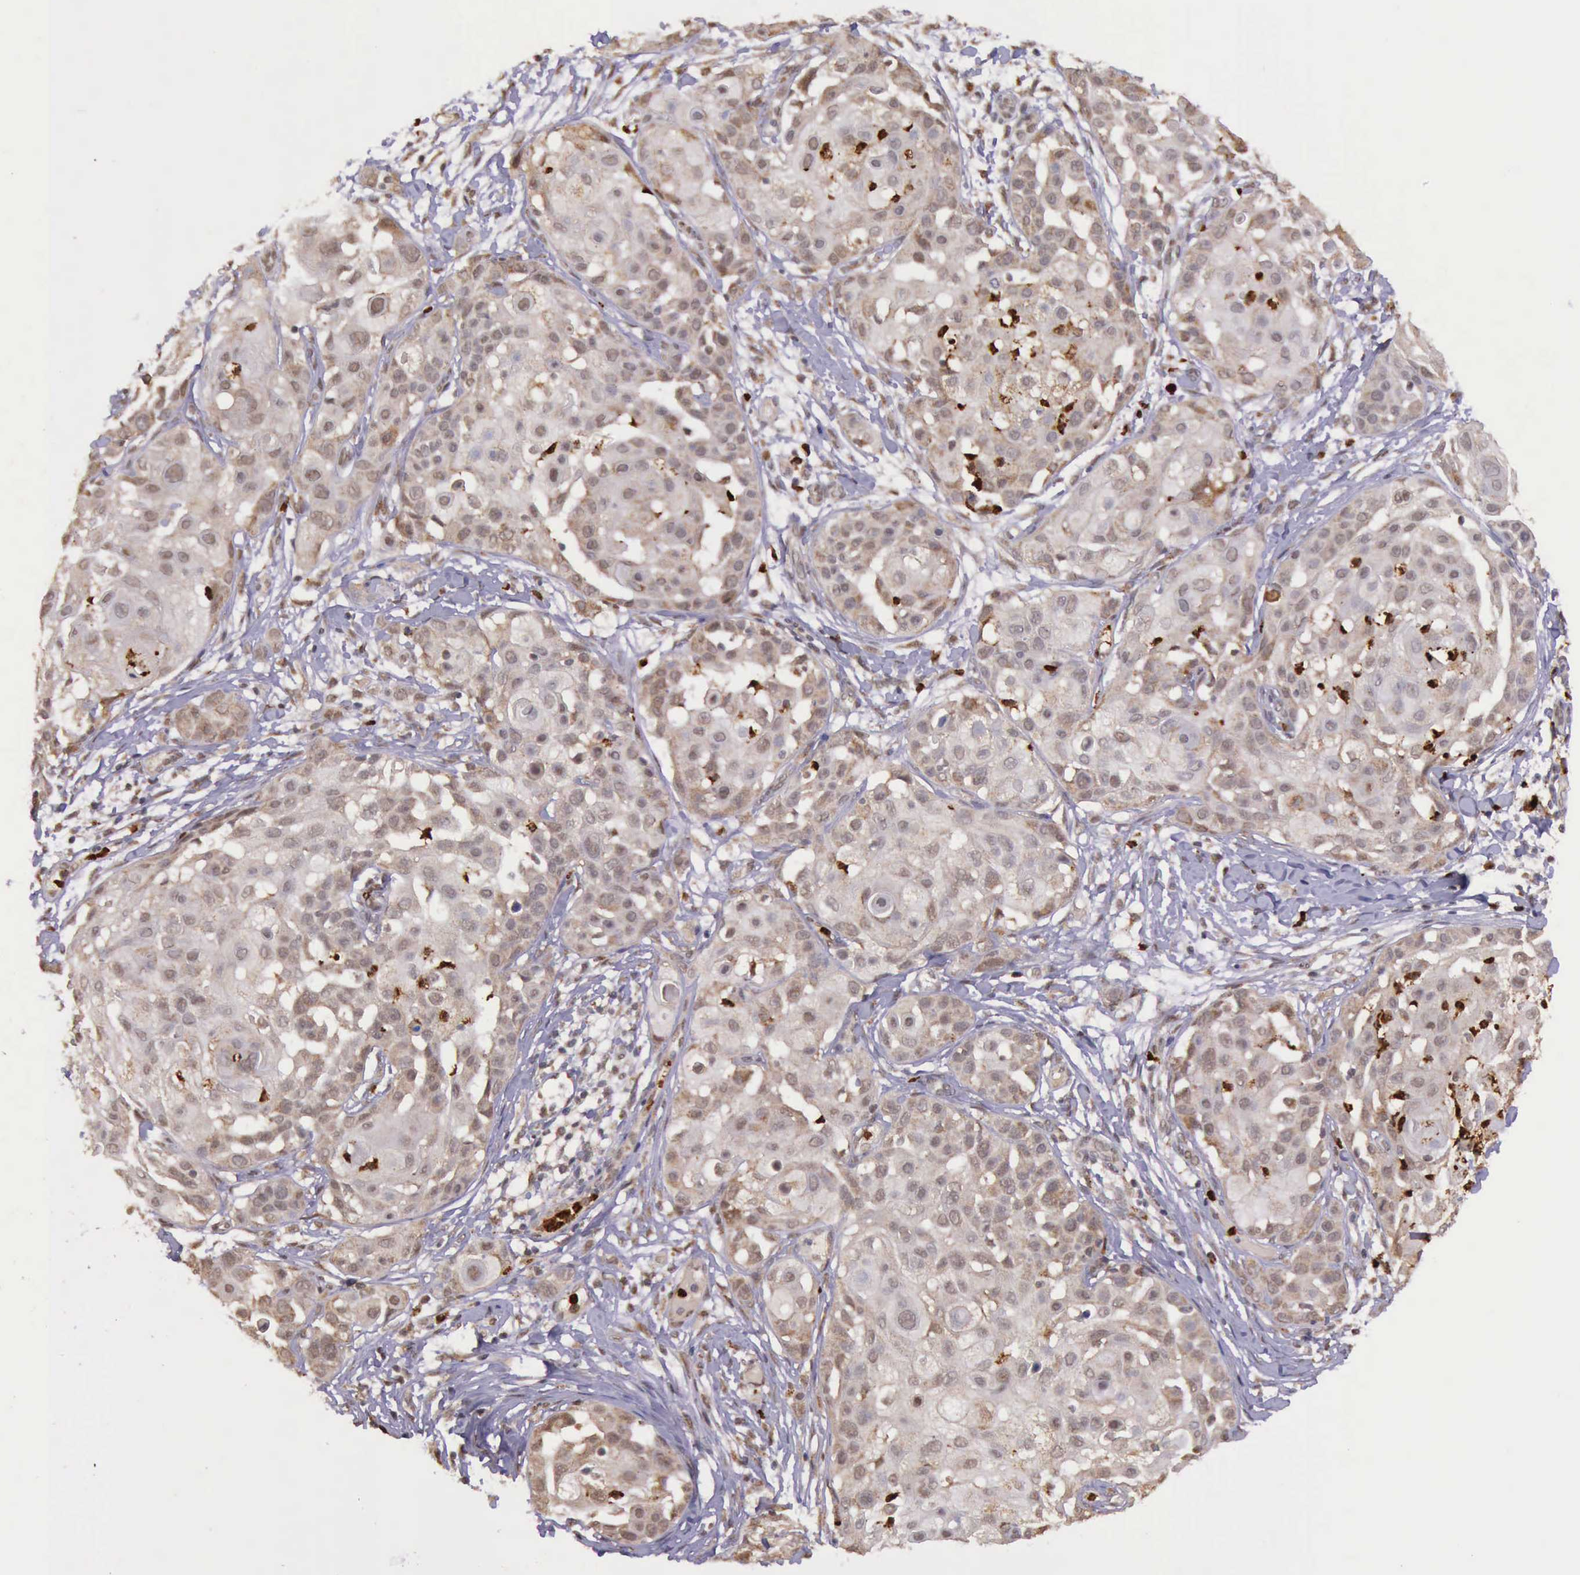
{"staining": {"intensity": "moderate", "quantity": "25%-75%", "location": "cytoplasmic/membranous"}, "tissue": "skin cancer", "cell_type": "Tumor cells", "image_type": "cancer", "snomed": [{"axis": "morphology", "description": "Squamous cell carcinoma, NOS"}, {"axis": "topography", "description": "Skin"}], "caption": "Moderate cytoplasmic/membranous protein positivity is appreciated in about 25%-75% of tumor cells in skin cancer.", "gene": "ARMCX3", "patient": {"sex": "female", "age": 57}}